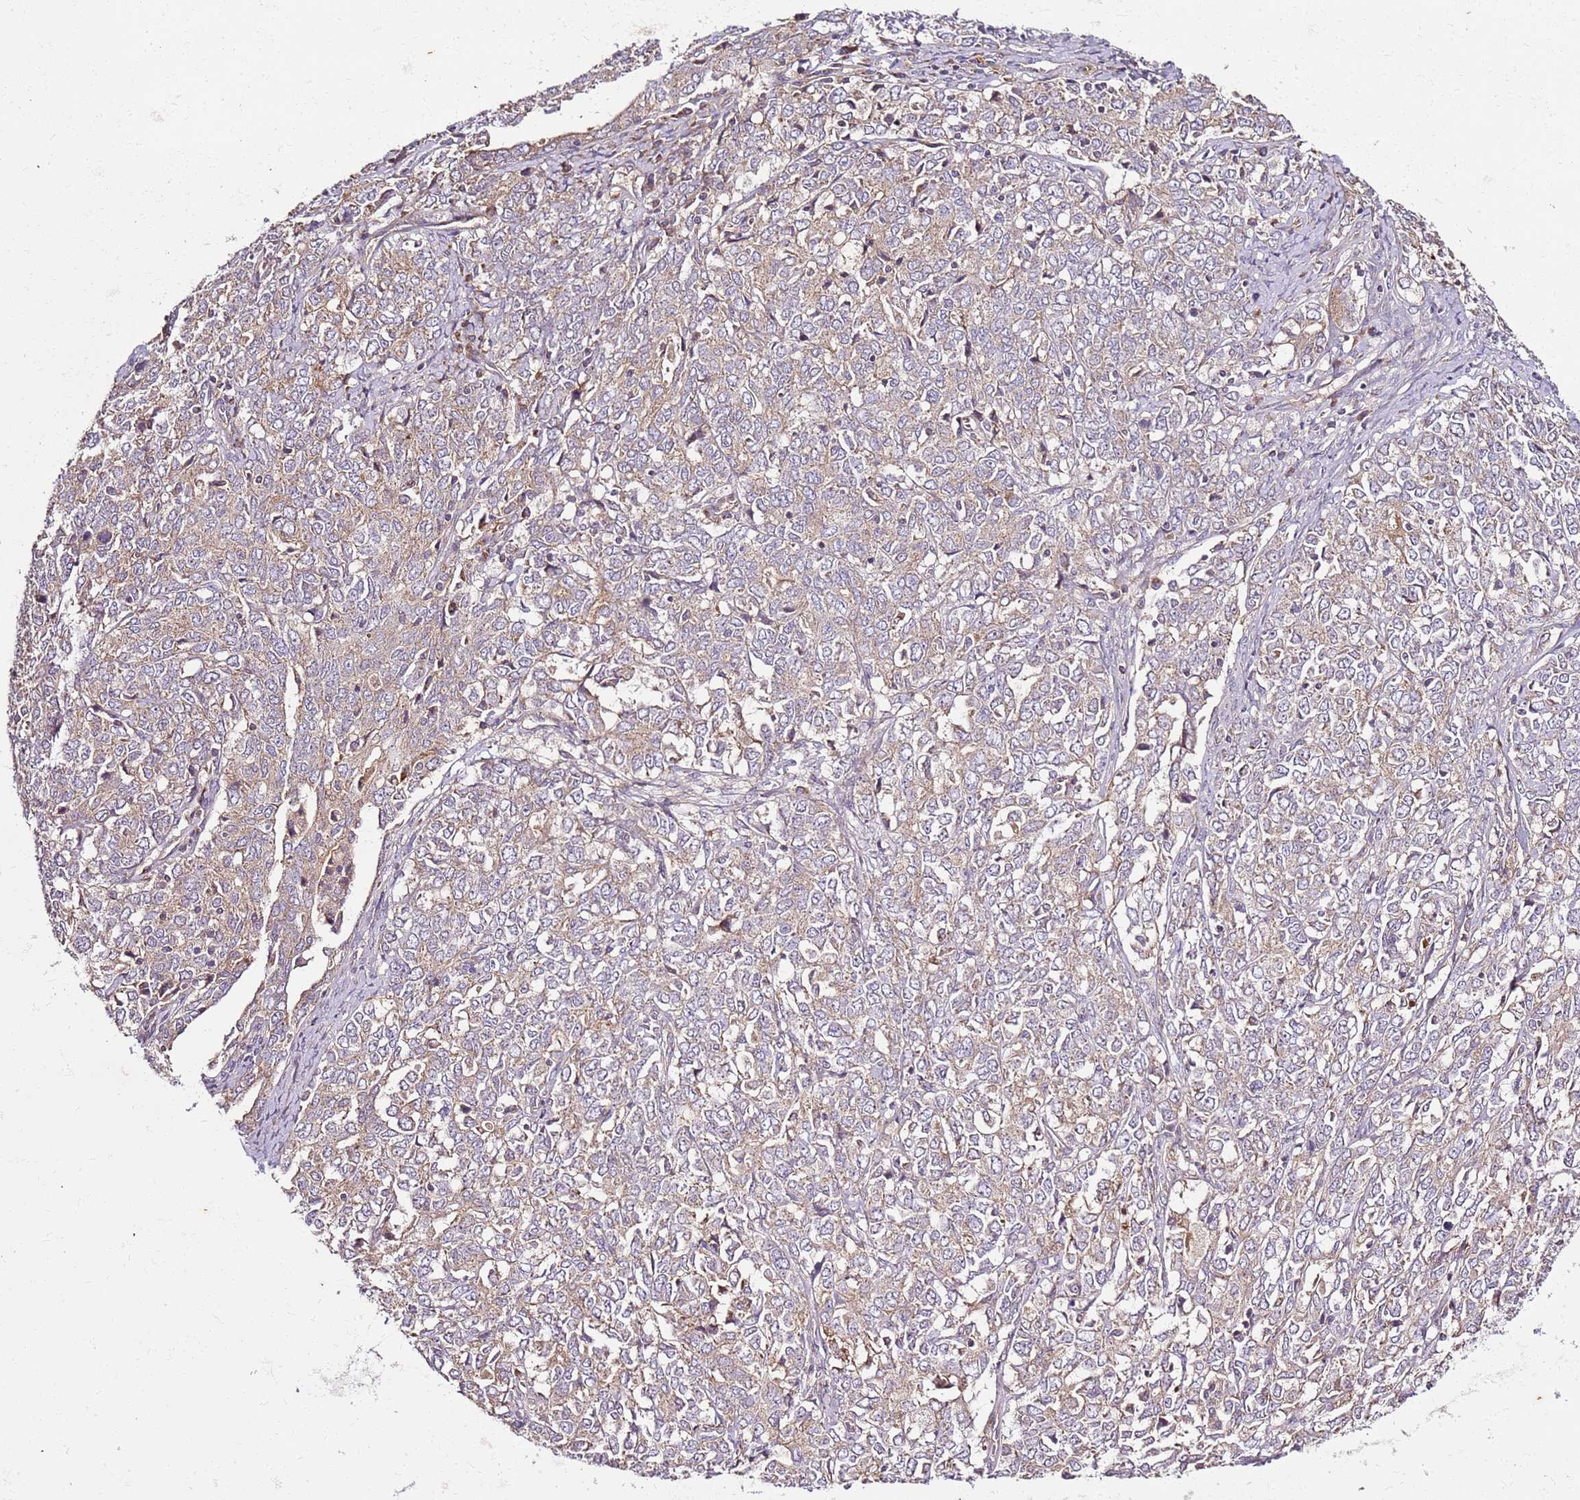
{"staining": {"intensity": "weak", "quantity": "25%-75%", "location": "cytoplasmic/membranous"}, "tissue": "ovarian cancer", "cell_type": "Tumor cells", "image_type": "cancer", "snomed": [{"axis": "morphology", "description": "Carcinoma, endometroid"}, {"axis": "topography", "description": "Ovary"}], "caption": "Weak cytoplasmic/membranous expression for a protein is appreciated in approximately 25%-75% of tumor cells of ovarian cancer using immunohistochemistry.", "gene": "KRTAP21-3", "patient": {"sex": "female", "age": 62}}